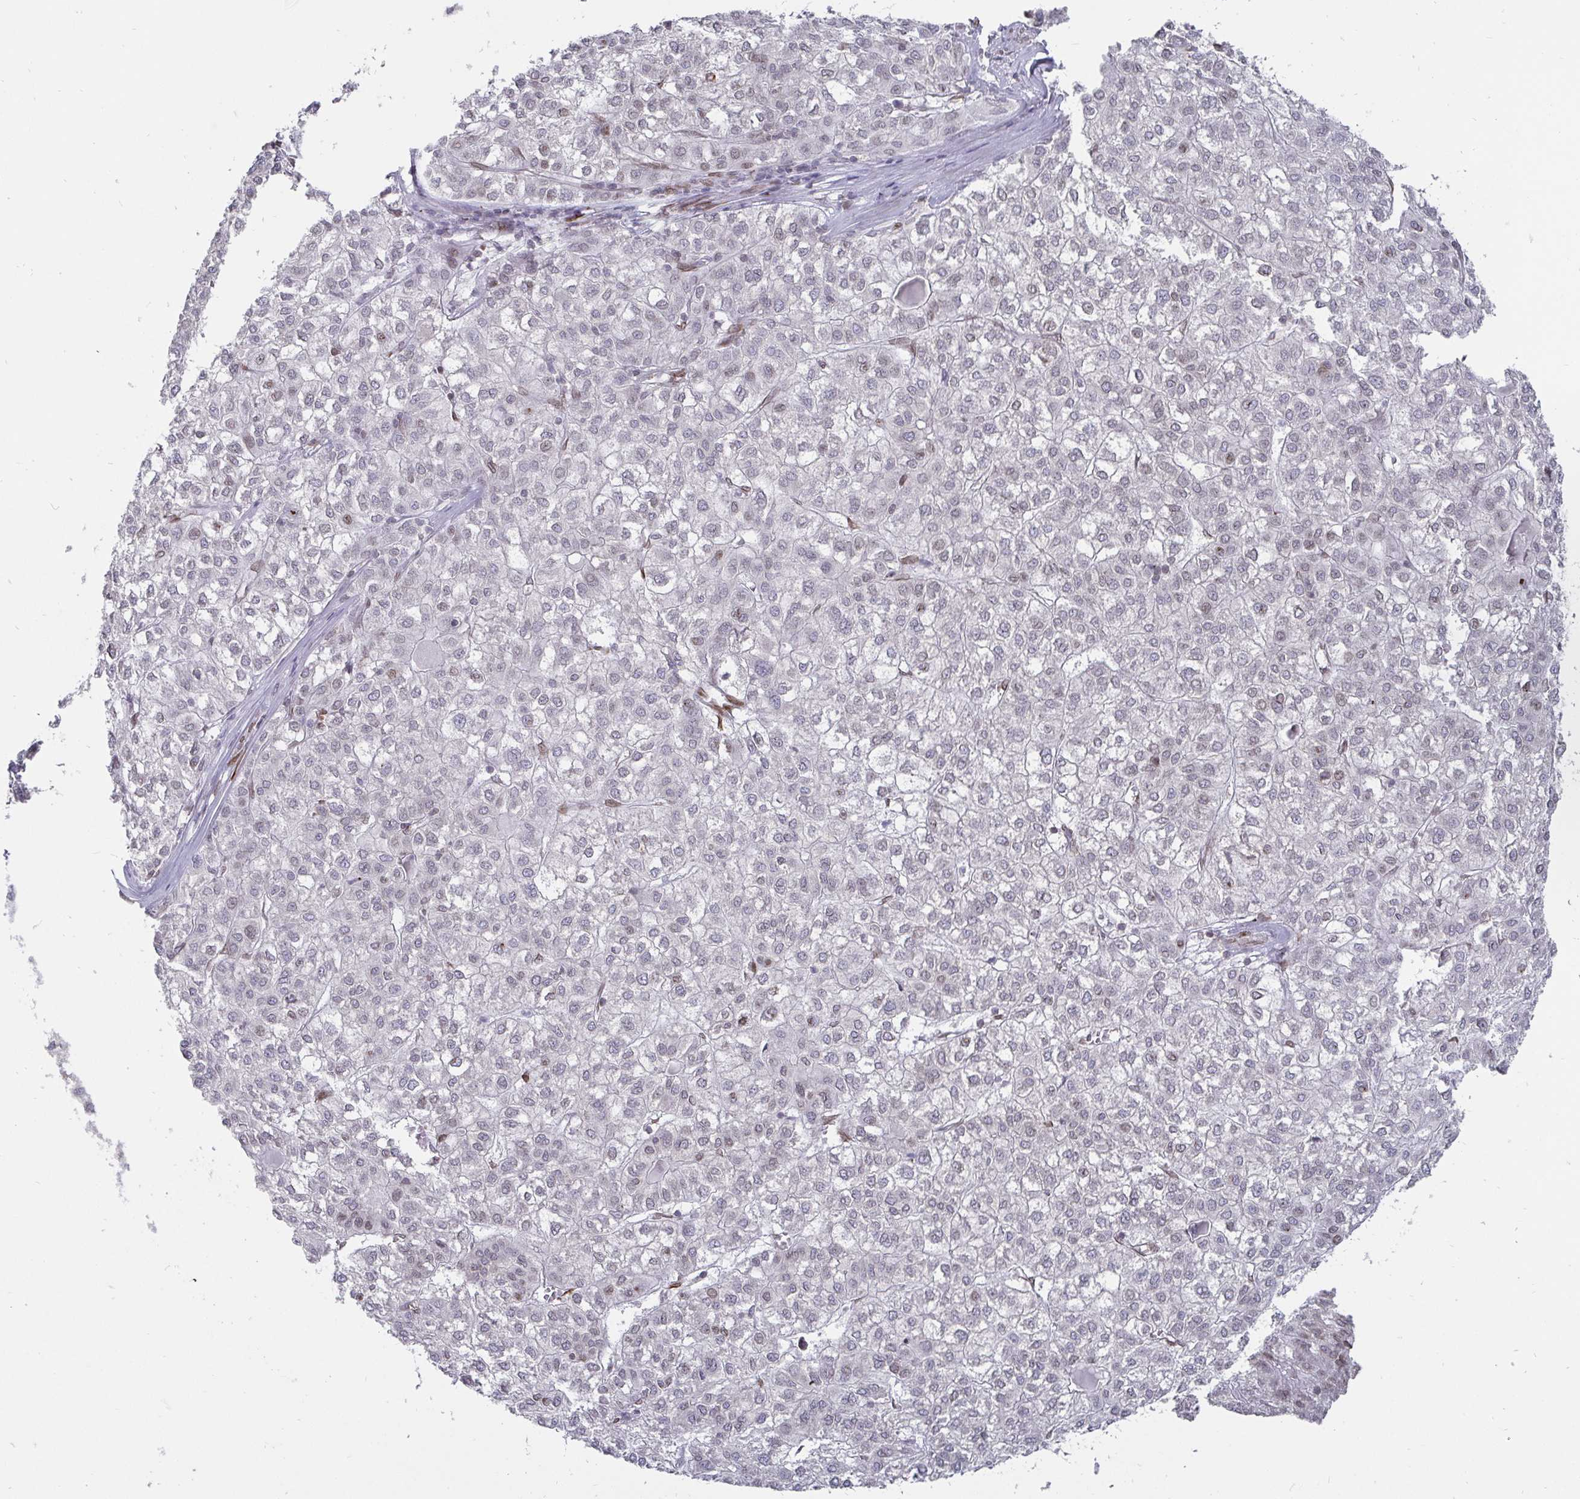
{"staining": {"intensity": "negative", "quantity": "none", "location": "none"}, "tissue": "liver cancer", "cell_type": "Tumor cells", "image_type": "cancer", "snomed": [{"axis": "morphology", "description": "Carcinoma, Hepatocellular, NOS"}, {"axis": "topography", "description": "Liver"}], "caption": "This photomicrograph is of liver cancer (hepatocellular carcinoma) stained with immunohistochemistry (IHC) to label a protein in brown with the nuclei are counter-stained blue. There is no expression in tumor cells. (DAB (3,3'-diaminobenzidine) immunohistochemistry, high magnification).", "gene": "EMD", "patient": {"sex": "female", "age": 43}}